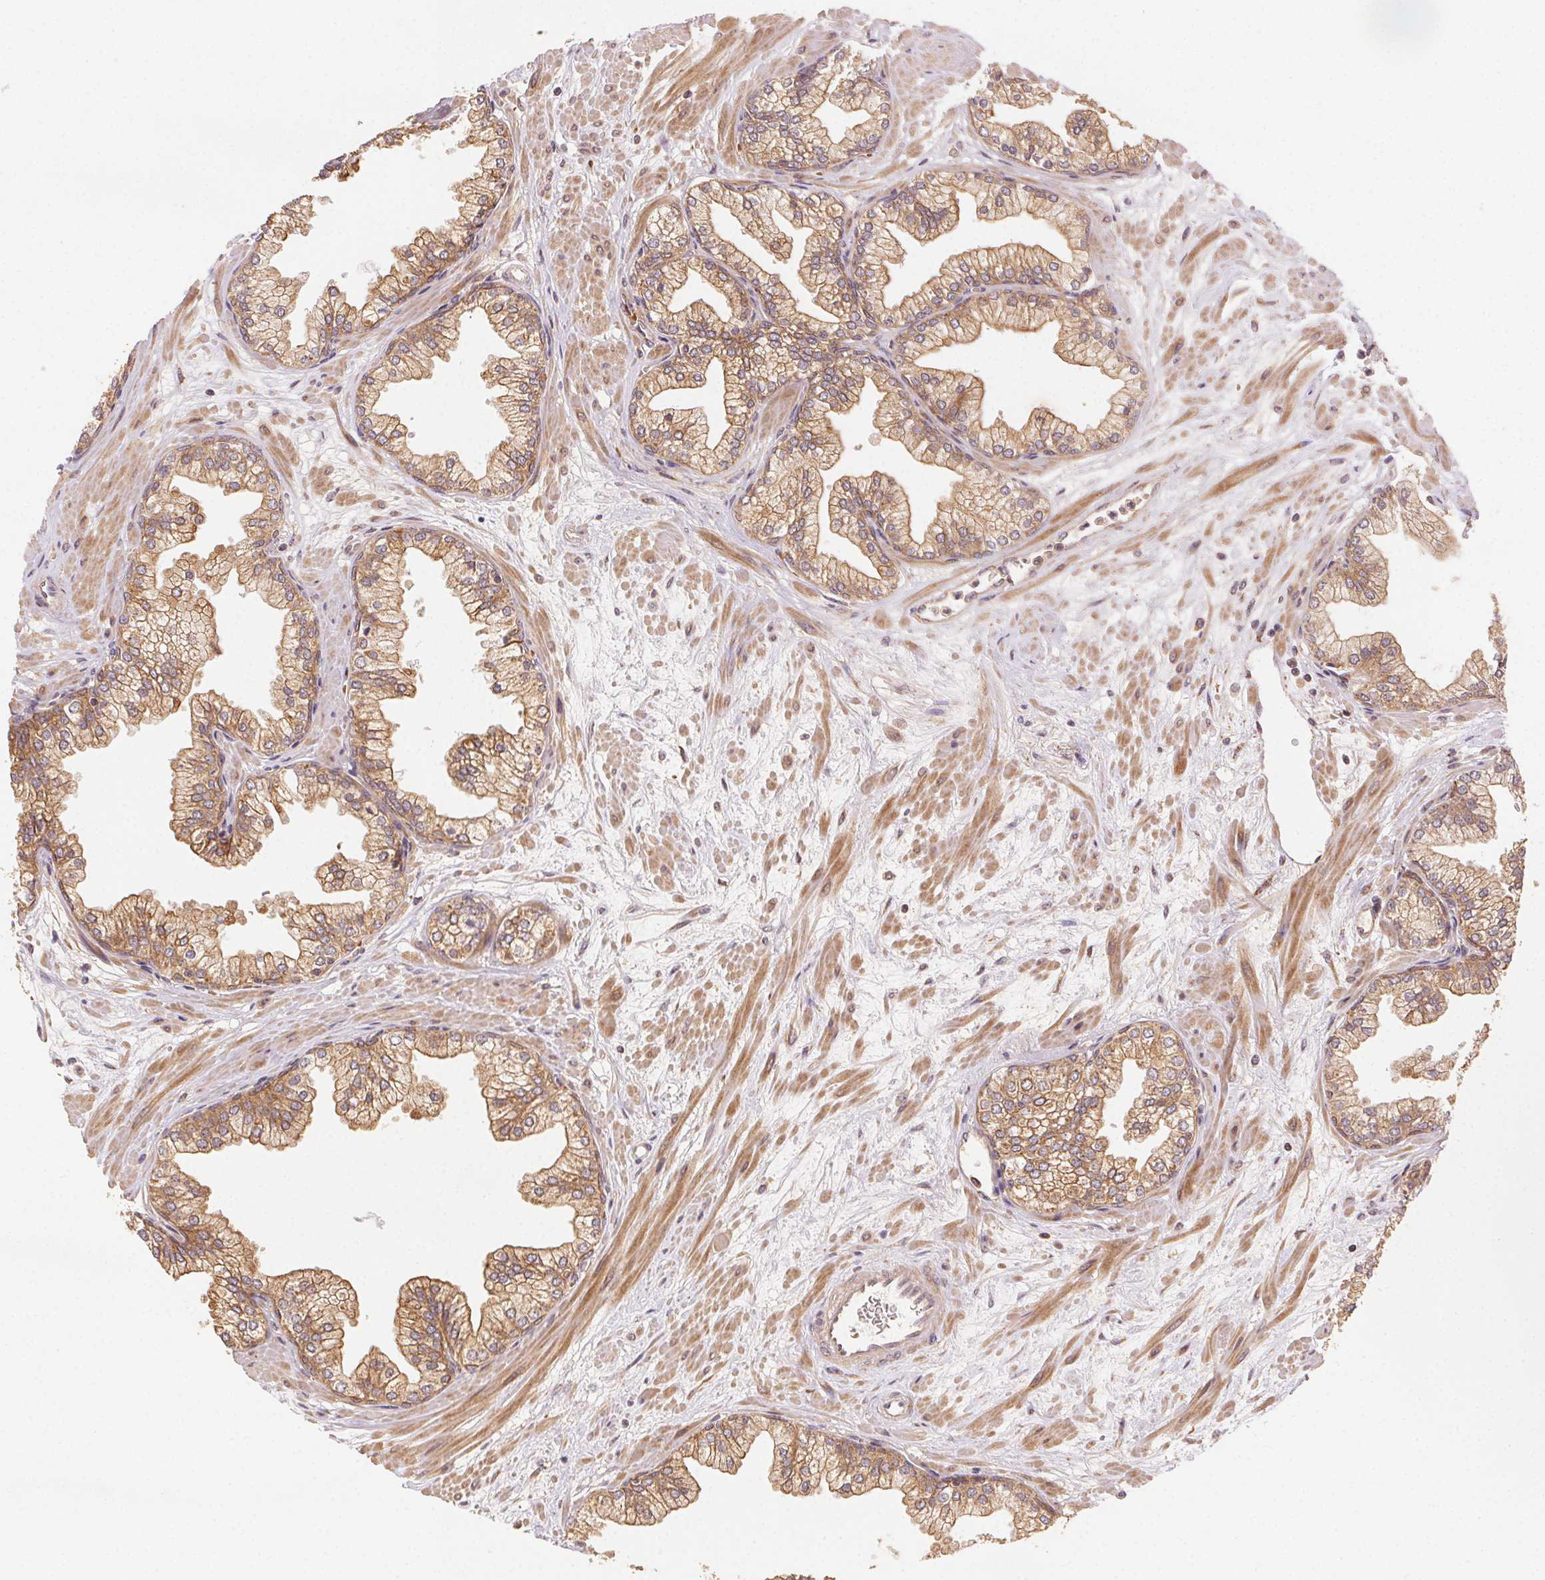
{"staining": {"intensity": "moderate", "quantity": ">75%", "location": "cytoplasmic/membranous"}, "tissue": "prostate", "cell_type": "Glandular cells", "image_type": "normal", "snomed": [{"axis": "morphology", "description": "Normal tissue, NOS"}, {"axis": "topography", "description": "Prostate"}, {"axis": "topography", "description": "Peripheral nerve tissue"}], "caption": "This histopathology image displays benign prostate stained with immunohistochemistry (IHC) to label a protein in brown. The cytoplasmic/membranous of glandular cells show moderate positivity for the protein. Nuclei are counter-stained blue.", "gene": "KLHL15", "patient": {"sex": "male", "age": 61}}